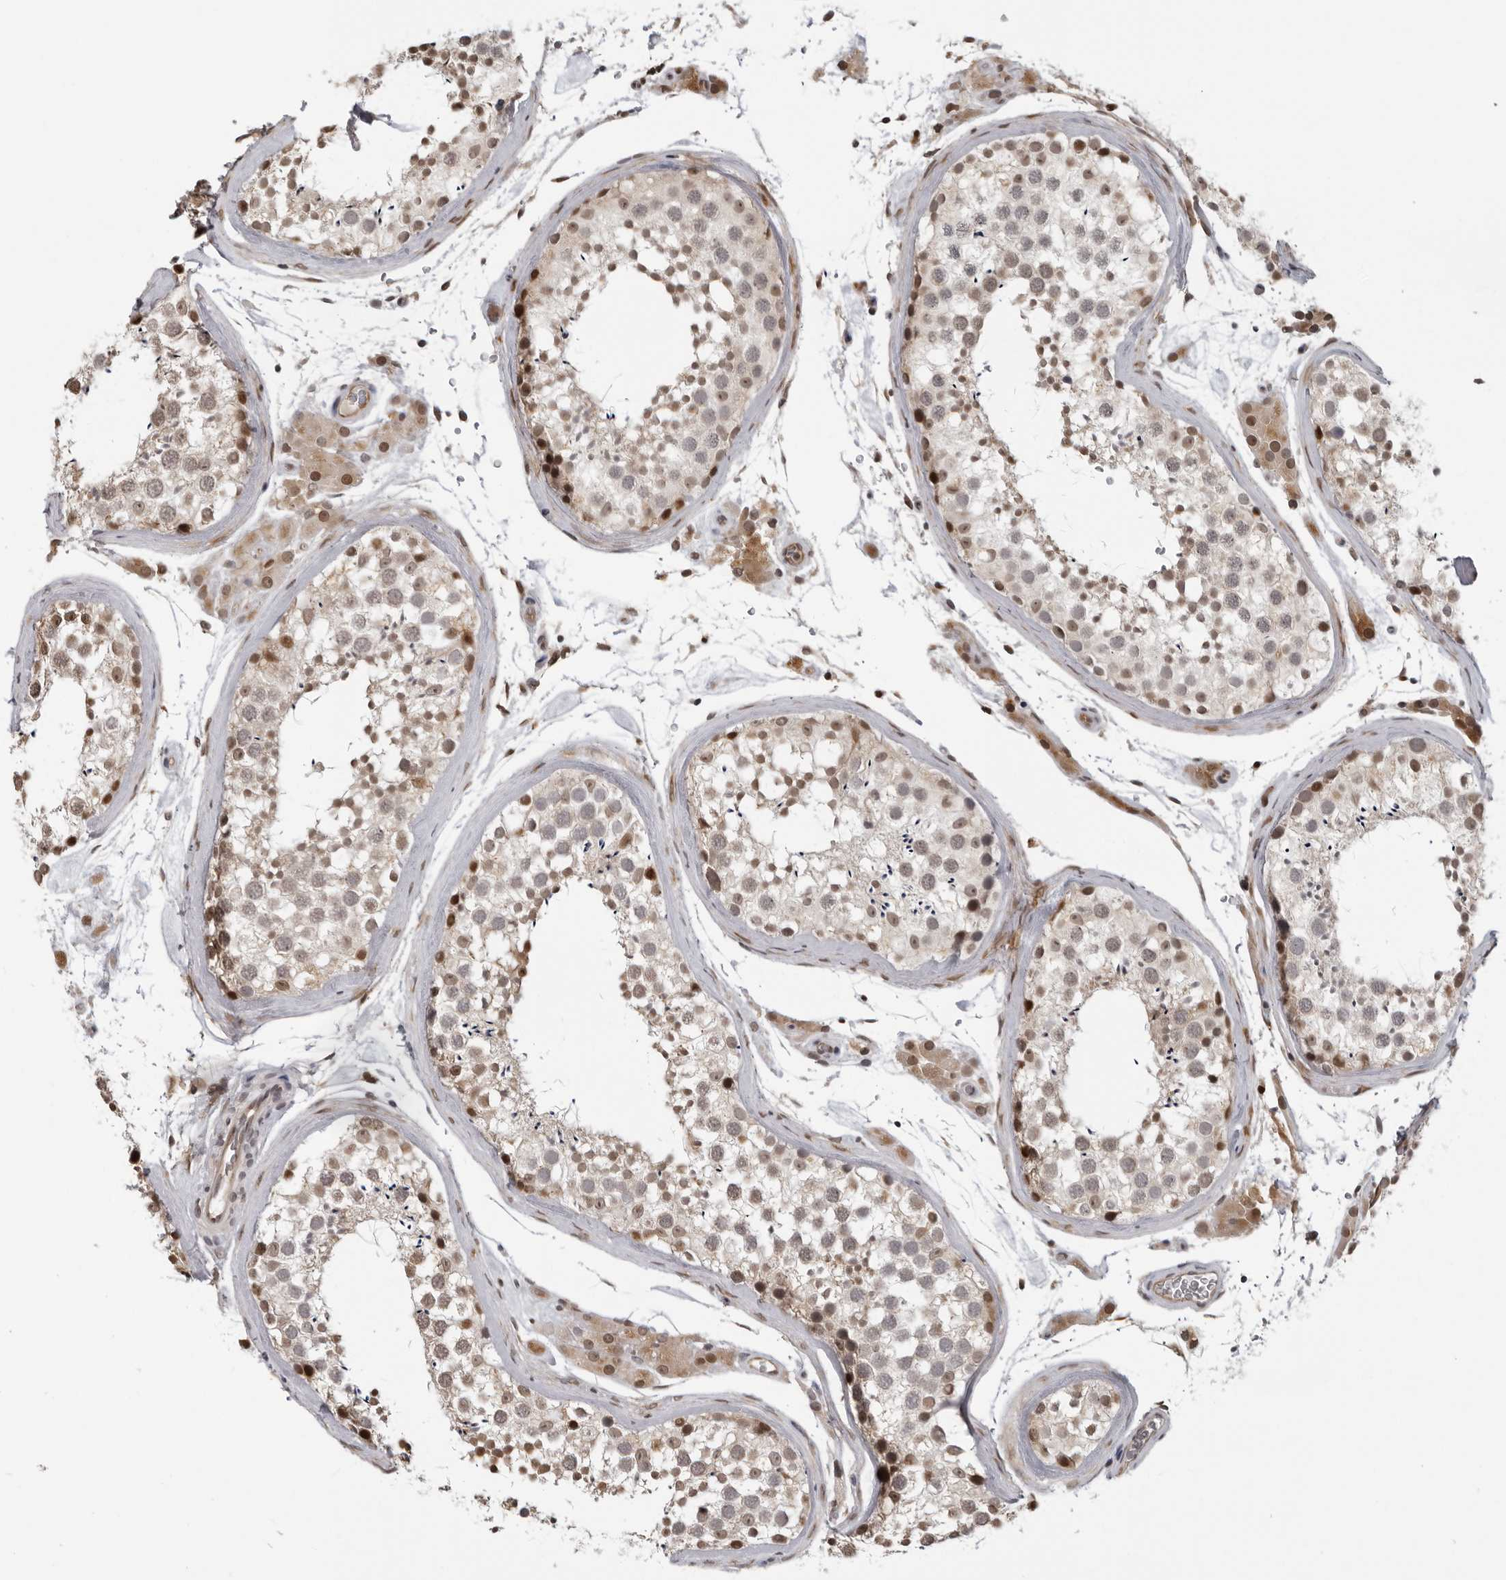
{"staining": {"intensity": "moderate", "quantity": ">75%", "location": "nuclear"}, "tissue": "testis", "cell_type": "Cells in seminiferous ducts", "image_type": "normal", "snomed": [{"axis": "morphology", "description": "Normal tissue, NOS"}, {"axis": "topography", "description": "Testis"}], "caption": "There is medium levels of moderate nuclear positivity in cells in seminiferous ducts of benign testis, as demonstrated by immunohistochemical staining (brown color).", "gene": "MAF", "patient": {"sex": "male", "age": 46}}